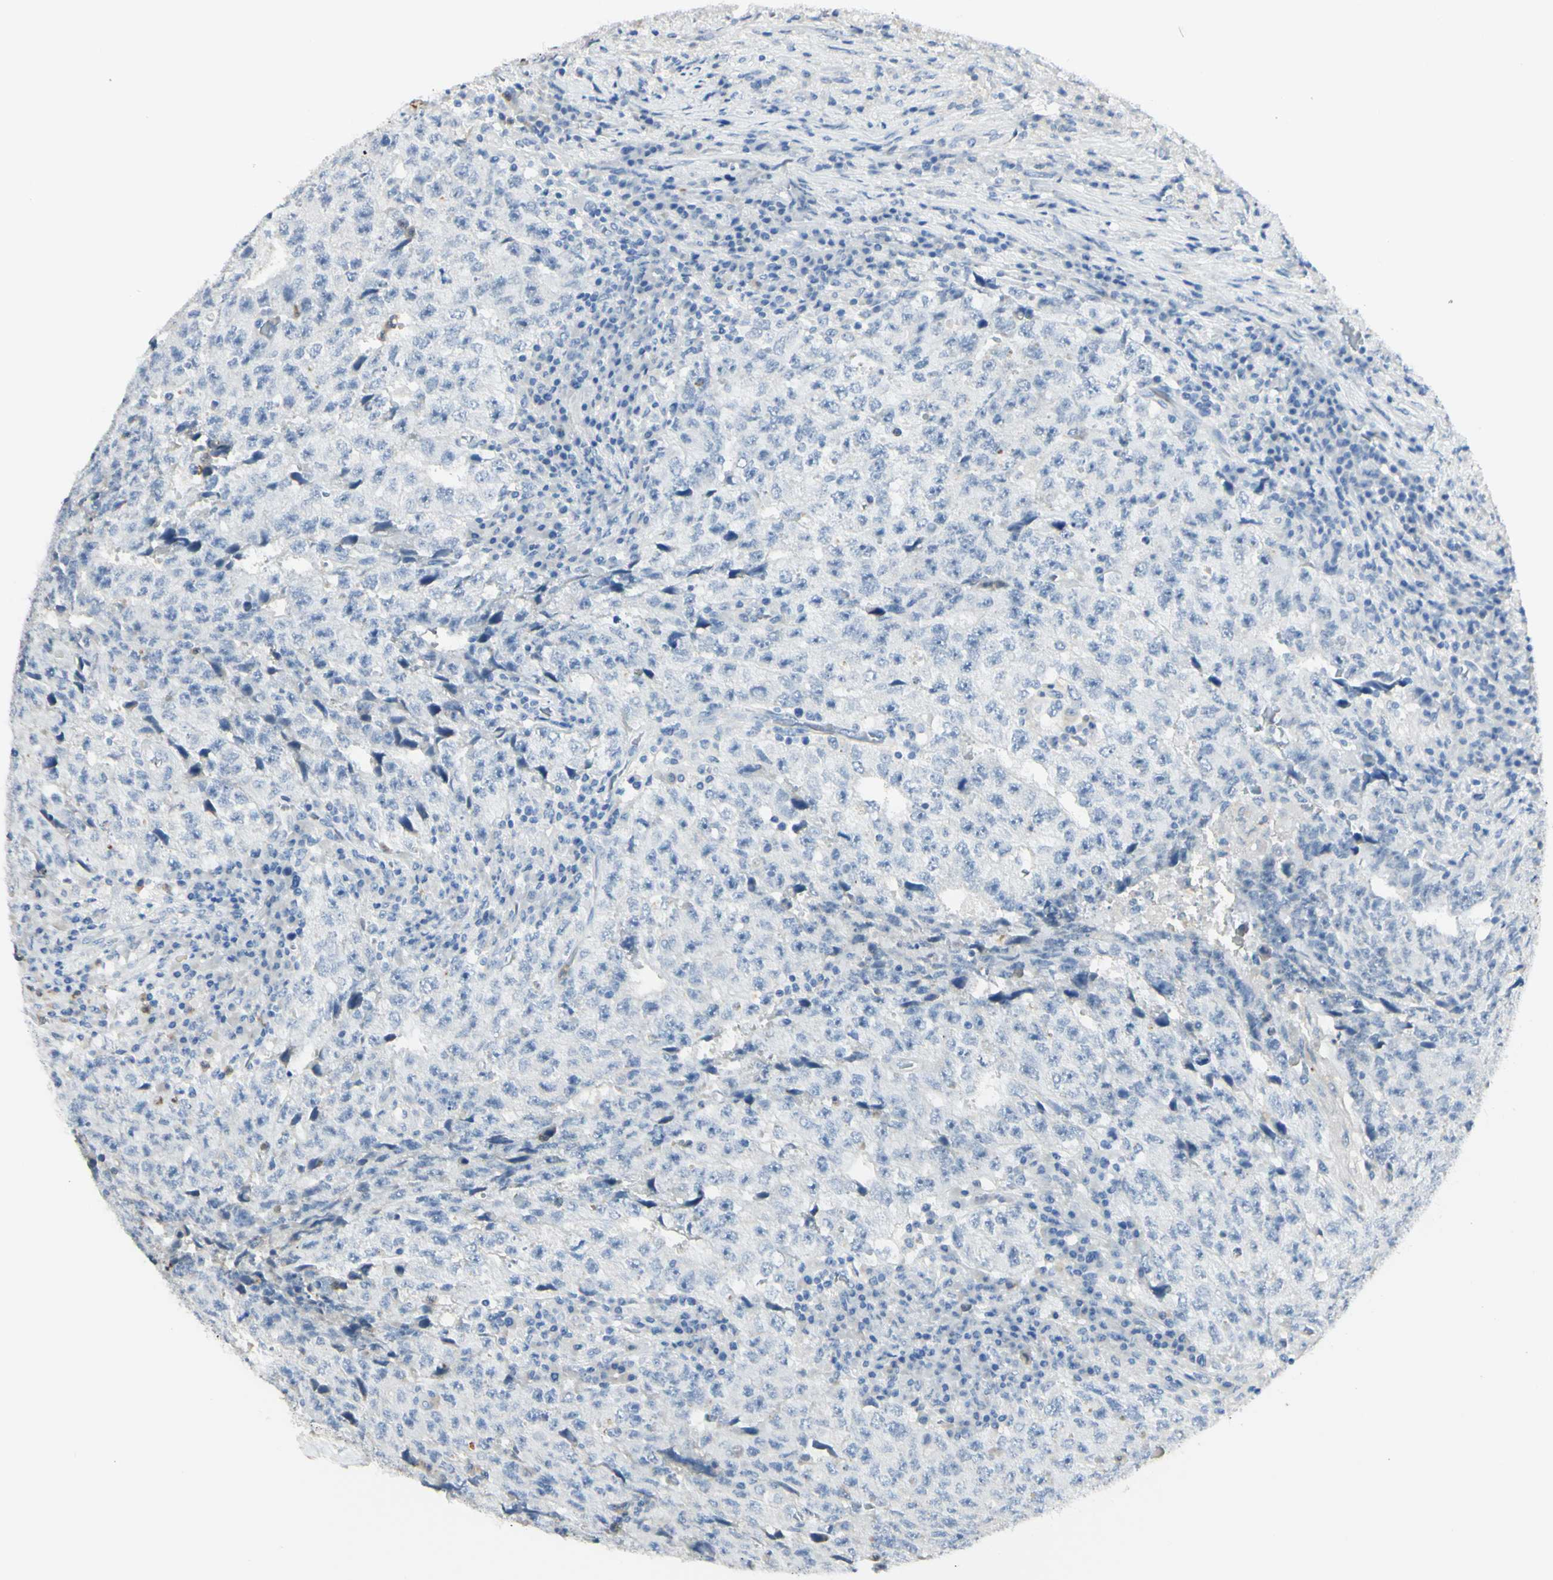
{"staining": {"intensity": "negative", "quantity": "none", "location": "none"}, "tissue": "testis cancer", "cell_type": "Tumor cells", "image_type": "cancer", "snomed": [{"axis": "morphology", "description": "Necrosis, NOS"}, {"axis": "morphology", "description": "Carcinoma, Embryonal, NOS"}, {"axis": "topography", "description": "Testis"}], "caption": "Testis cancer (embryonal carcinoma) was stained to show a protein in brown. There is no significant positivity in tumor cells. (Stains: DAB immunohistochemistry with hematoxylin counter stain, Microscopy: brightfield microscopy at high magnification).", "gene": "ZNF557", "patient": {"sex": "male", "age": 19}}